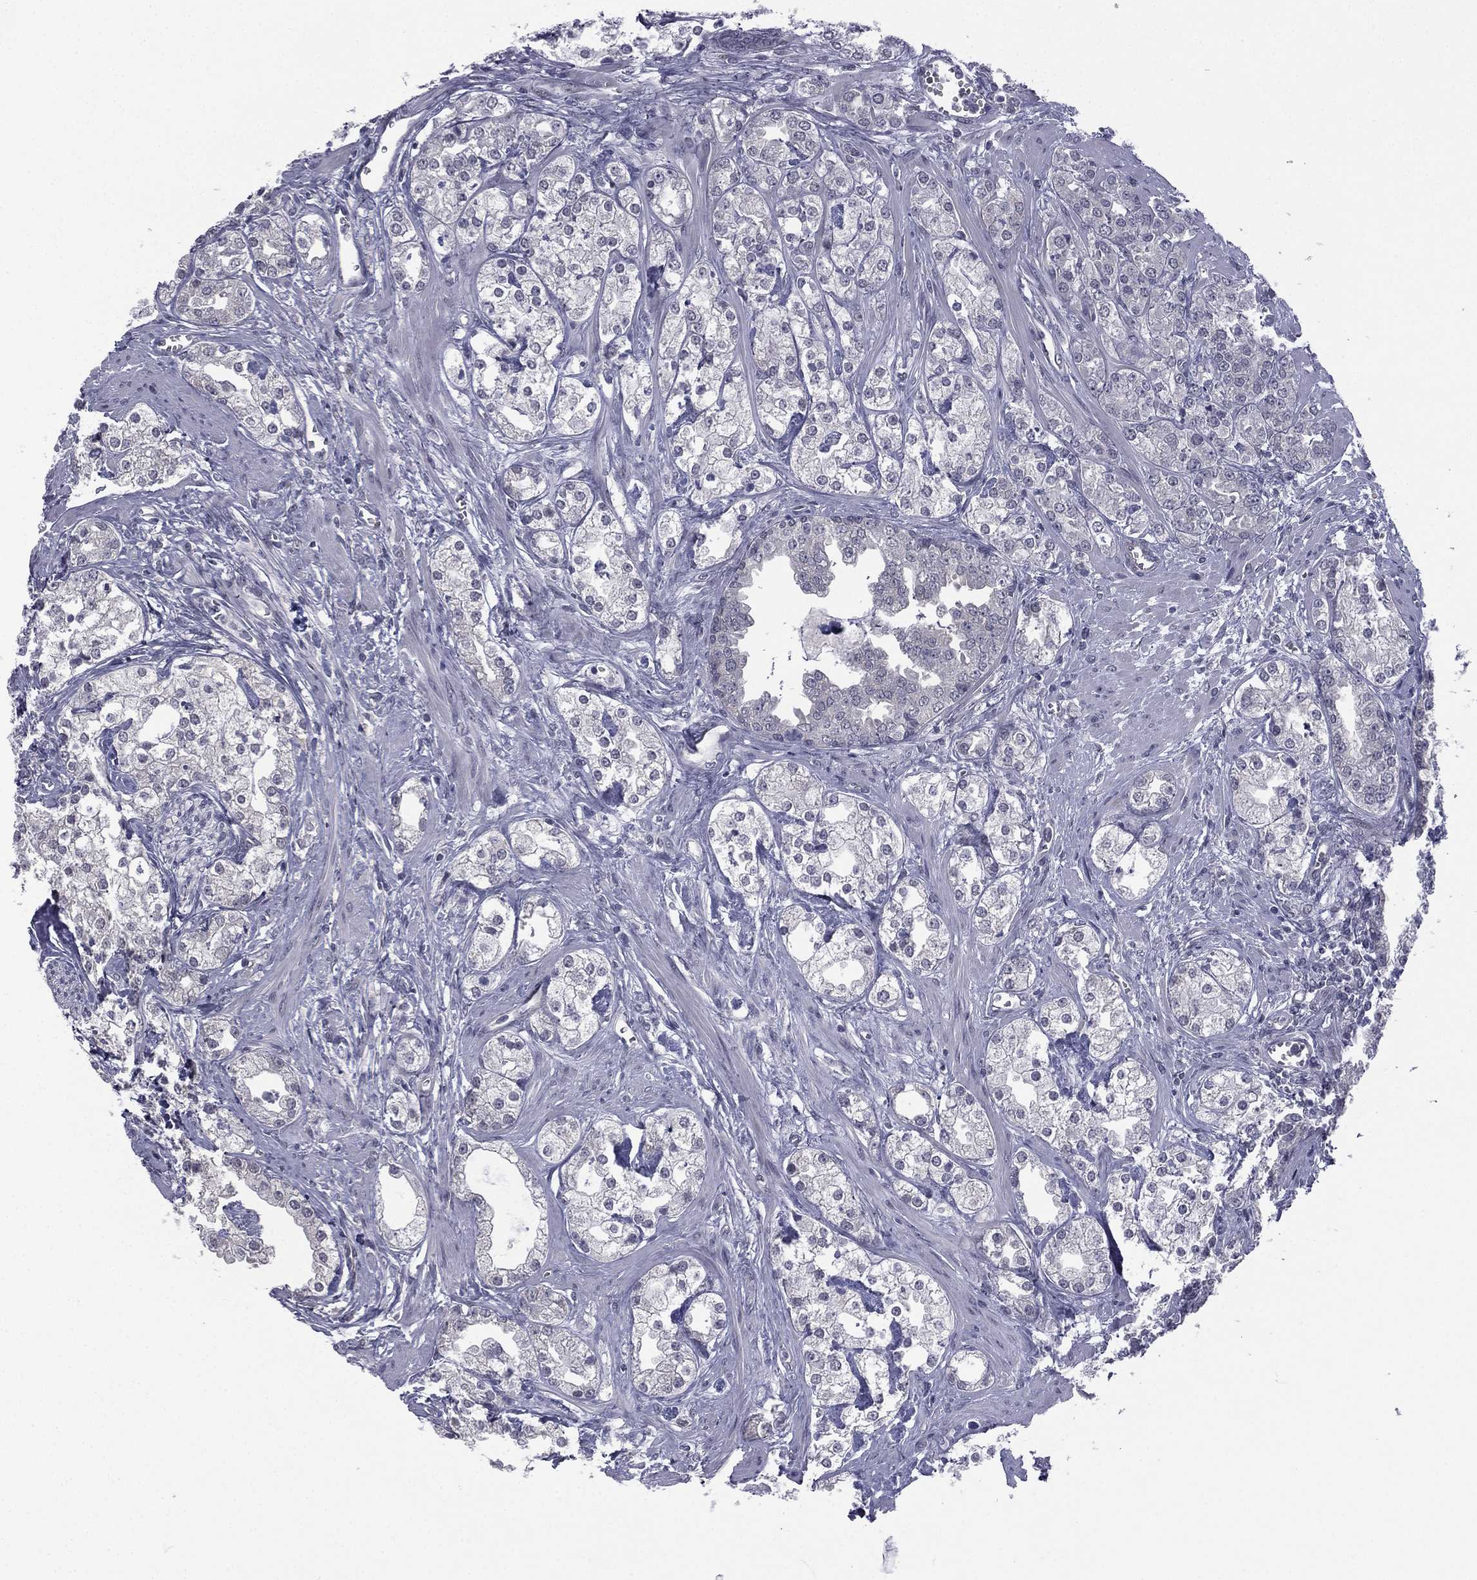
{"staining": {"intensity": "negative", "quantity": "none", "location": "none"}, "tissue": "prostate cancer", "cell_type": "Tumor cells", "image_type": "cancer", "snomed": [{"axis": "morphology", "description": "Adenocarcinoma, NOS"}, {"axis": "topography", "description": "Prostate and seminal vesicle, NOS"}, {"axis": "topography", "description": "Prostate"}], "caption": "Immunohistochemistry (IHC) of adenocarcinoma (prostate) displays no staining in tumor cells.", "gene": "ACTRT2", "patient": {"sex": "male", "age": 62}}